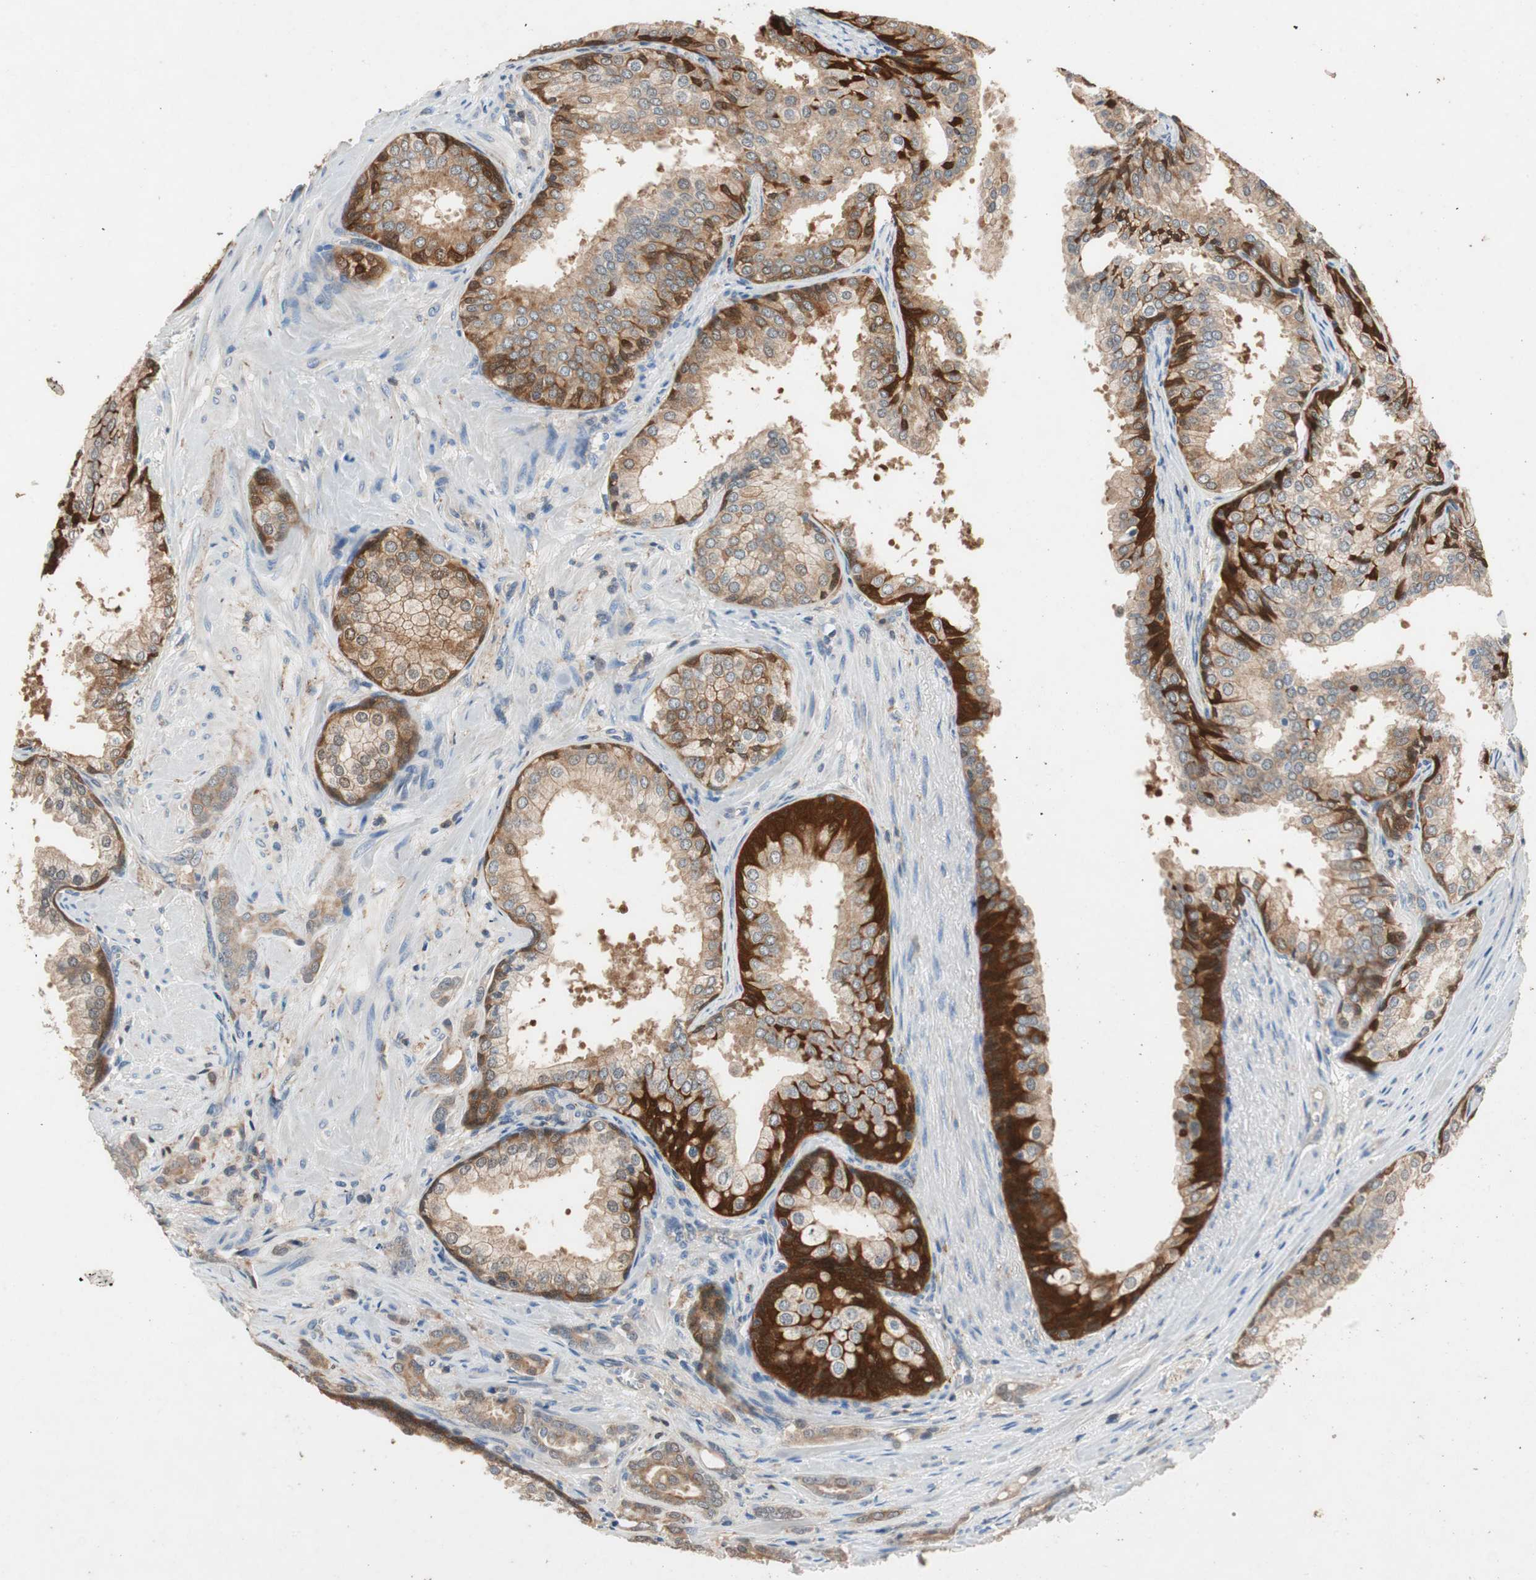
{"staining": {"intensity": "weak", "quantity": ">75%", "location": "cytoplasmic/membranous"}, "tissue": "prostate cancer", "cell_type": "Tumor cells", "image_type": "cancer", "snomed": [{"axis": "morphology", "description": "Adenocarcinoma, High grade"}, {"axis": "topography", "description": "Prostate"}], "caption": "Adenocarcinoma (high-grade) (prostate) stained for a protein (brown) reveals weak cytoplasmic/membranous positive expression in approximately >75% of tumor cells.", "gene": "SERPINB5", "patient": {"sex": "male", "age": 64}}